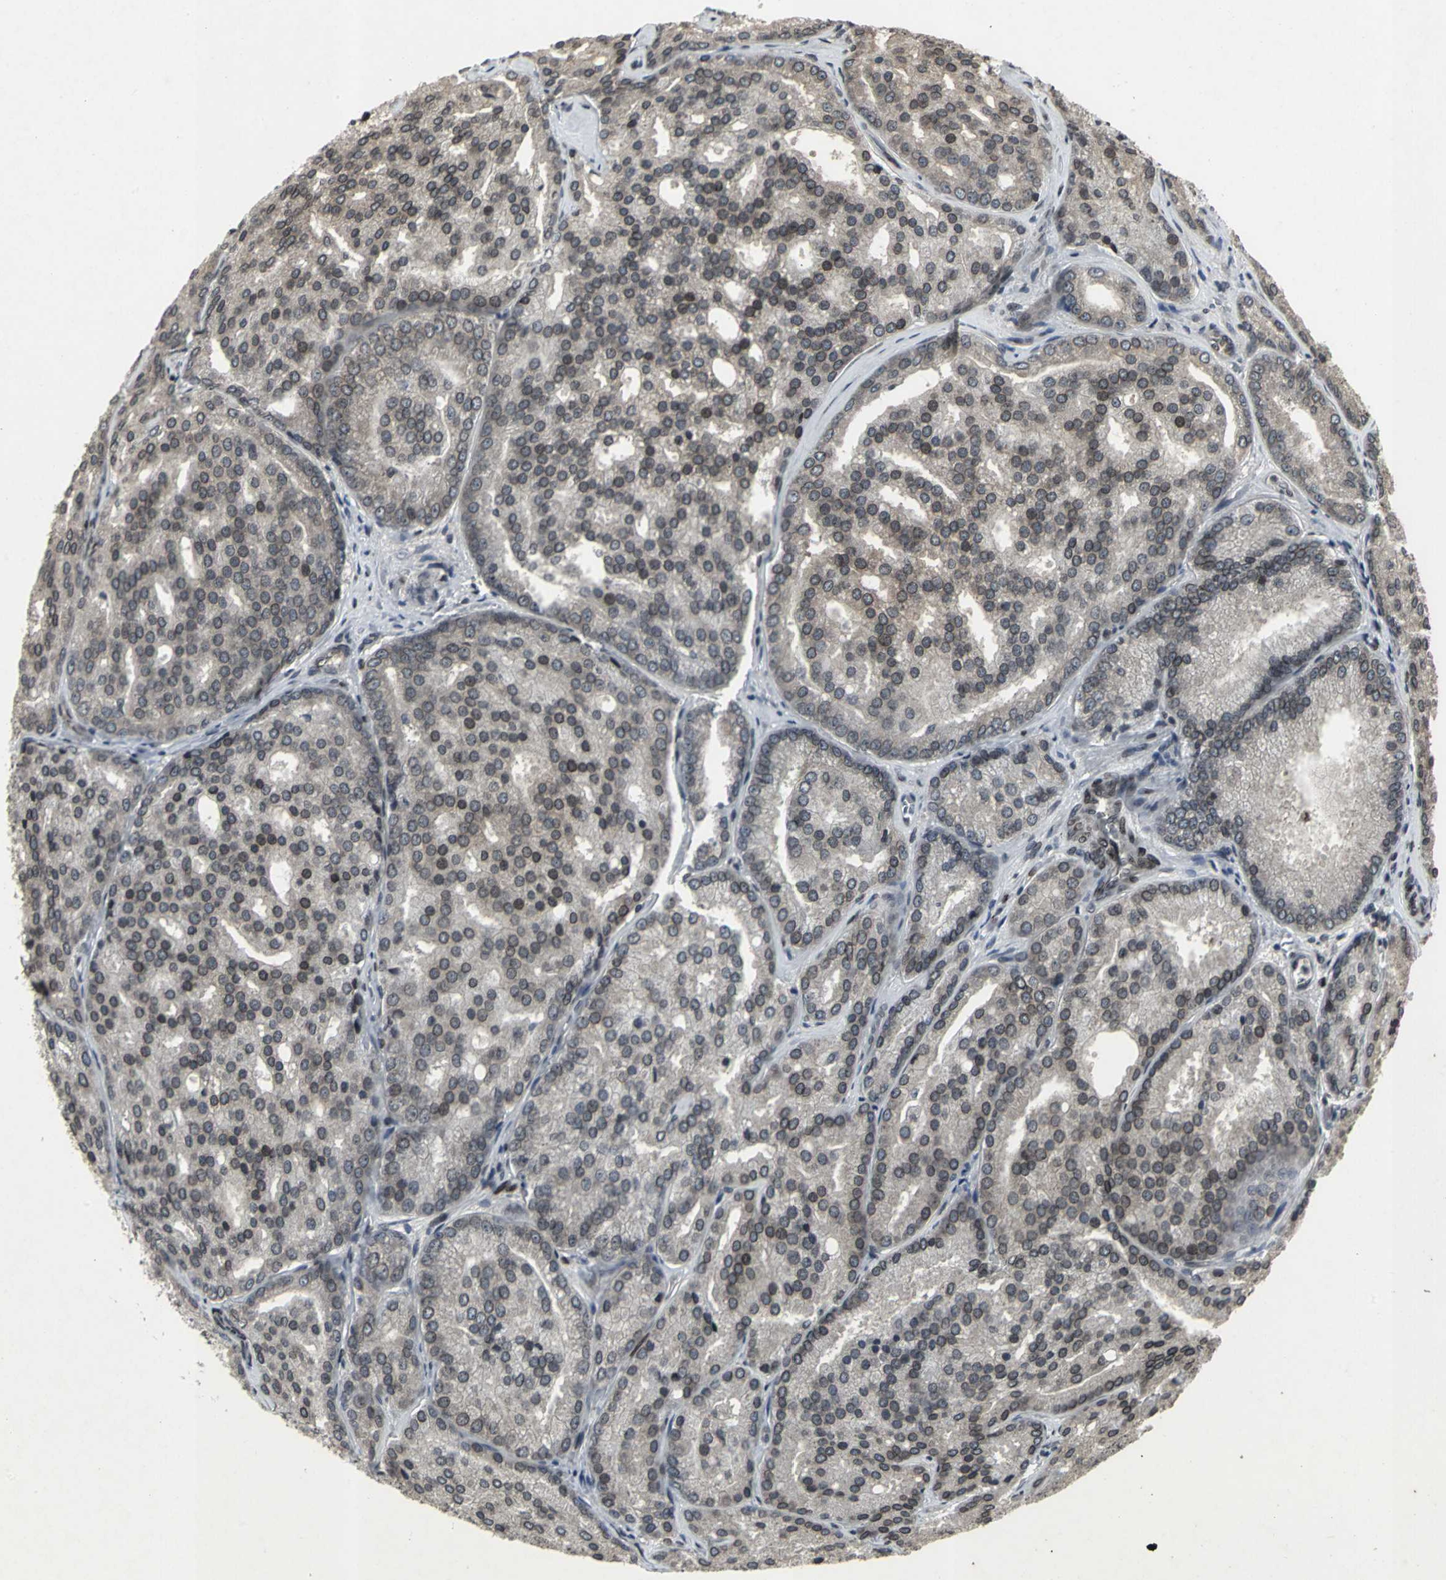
{"staining": {"intensity": "strong", "quantity": "25%-75%", "location": "cytoplasmic/membranous,nuclear"}, "tissue": "prostate cancer", "cell_type": "Tumor cells", "image_type": "cancer", "snomed": [{"axis": "morphology", "description": "Adenocarcinoma, High grade"}, {"axis": "topography", "description": "Prostate"}], "caption": "Prostate cancer (high-grade adenocarcinoma) stained with a brown dye displays strong cytoplasmic/membranous and nuclear positive positivity in about 25%-75% of tumor cells.", "gene": "SH2B3", "patient": {"sex": "male", "age": 64}}